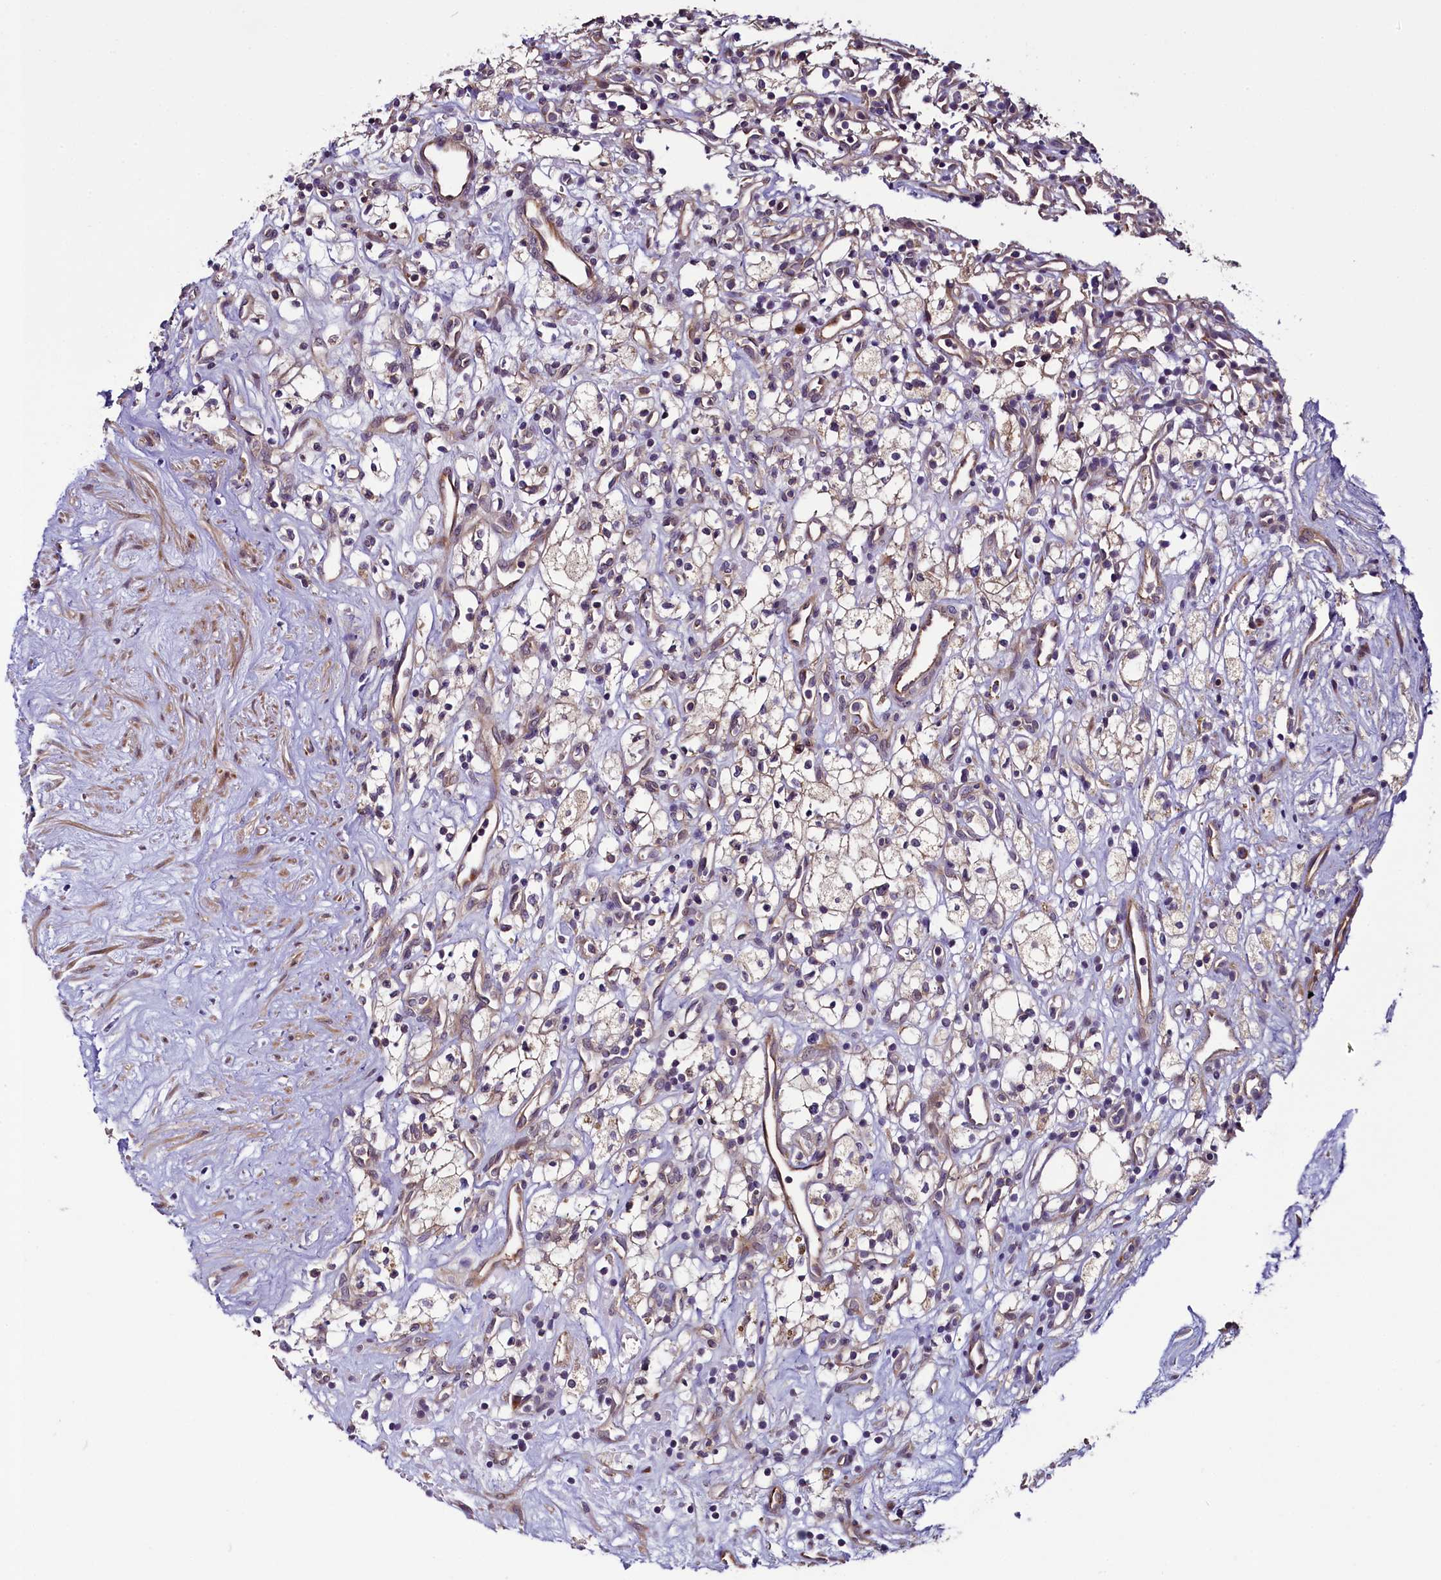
{"staining": {"intensity": "negative", "quantity": "none", "location": "none"}, "tissue": "renal cancer", "cell_type": "Tumor cells", "image_type": "cancer", "snomed": [{"axis": "morphology", "description": "Adenocarcinoma, NOS"}, {"axis": "topography", "description": "Kidney"}], "caption": "The IHC histopathology image has no significant staining in tumor cells of renal cancer tissue.", "gene": "RPUSD2", "patient": {"sex": "male", "age": 59}}